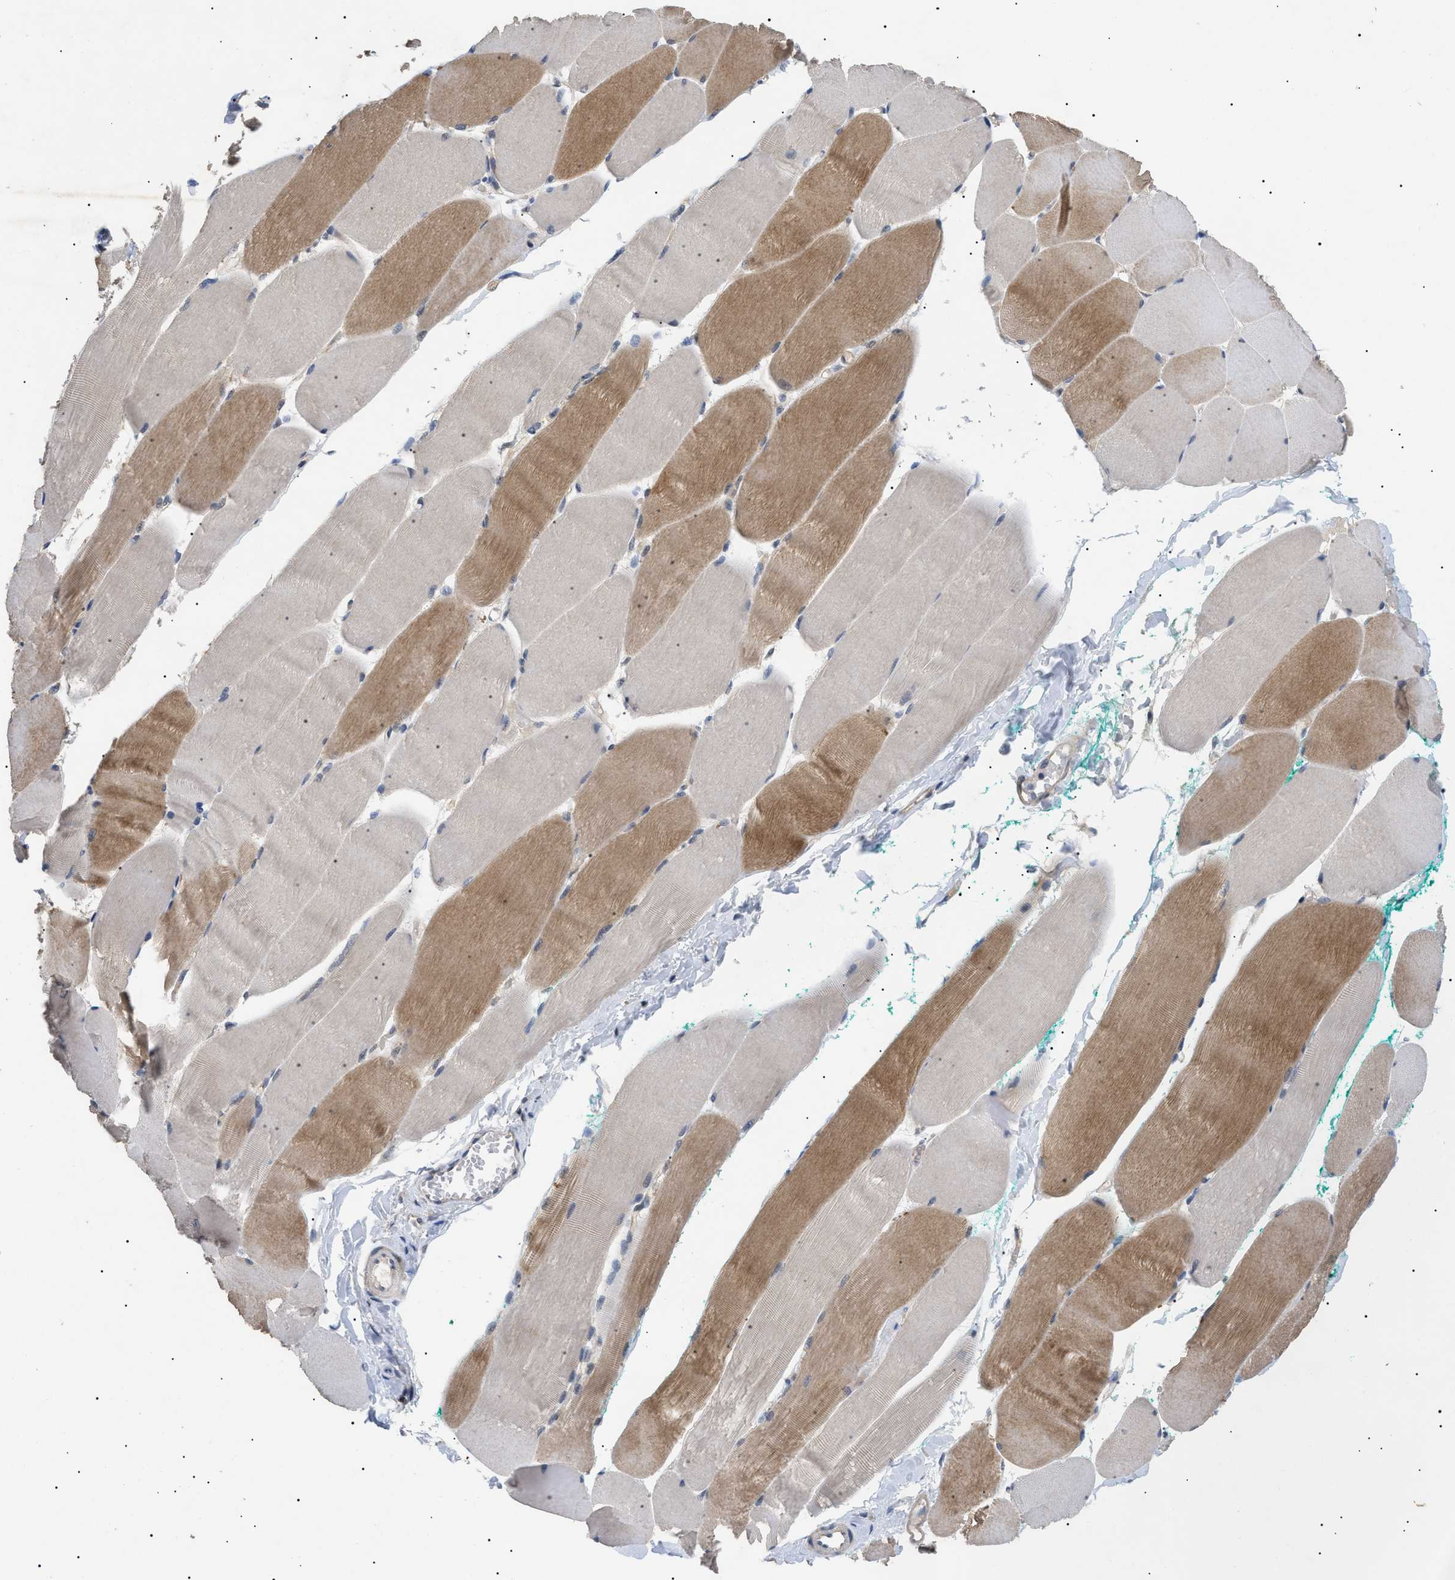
{"staining": {"intensity": "moderate", "quantity": "25%-75%", "location": "cytoplasmic/membranous"}, "tissue": "skeletal muscle", "cell_type": "Myocytes", "image_type": "normal", "snomed": [{"axis": "morphology", "description": "Normal tissue, NOS"}, {"axis": "morphology", "description": "Squamous cell carcinoma, NOS"}, {"axis": "topography", "description": "Skeletal muscle"}], "caption": "This image demonstrates immunohistochemistry staining of normal human skeletal muscle, with medium moderate cytoplasmic/membranous expression in about 25%-75% of myocytes.", "gene": "CRCP", "patient": {"sex": "male", "age": 51}}